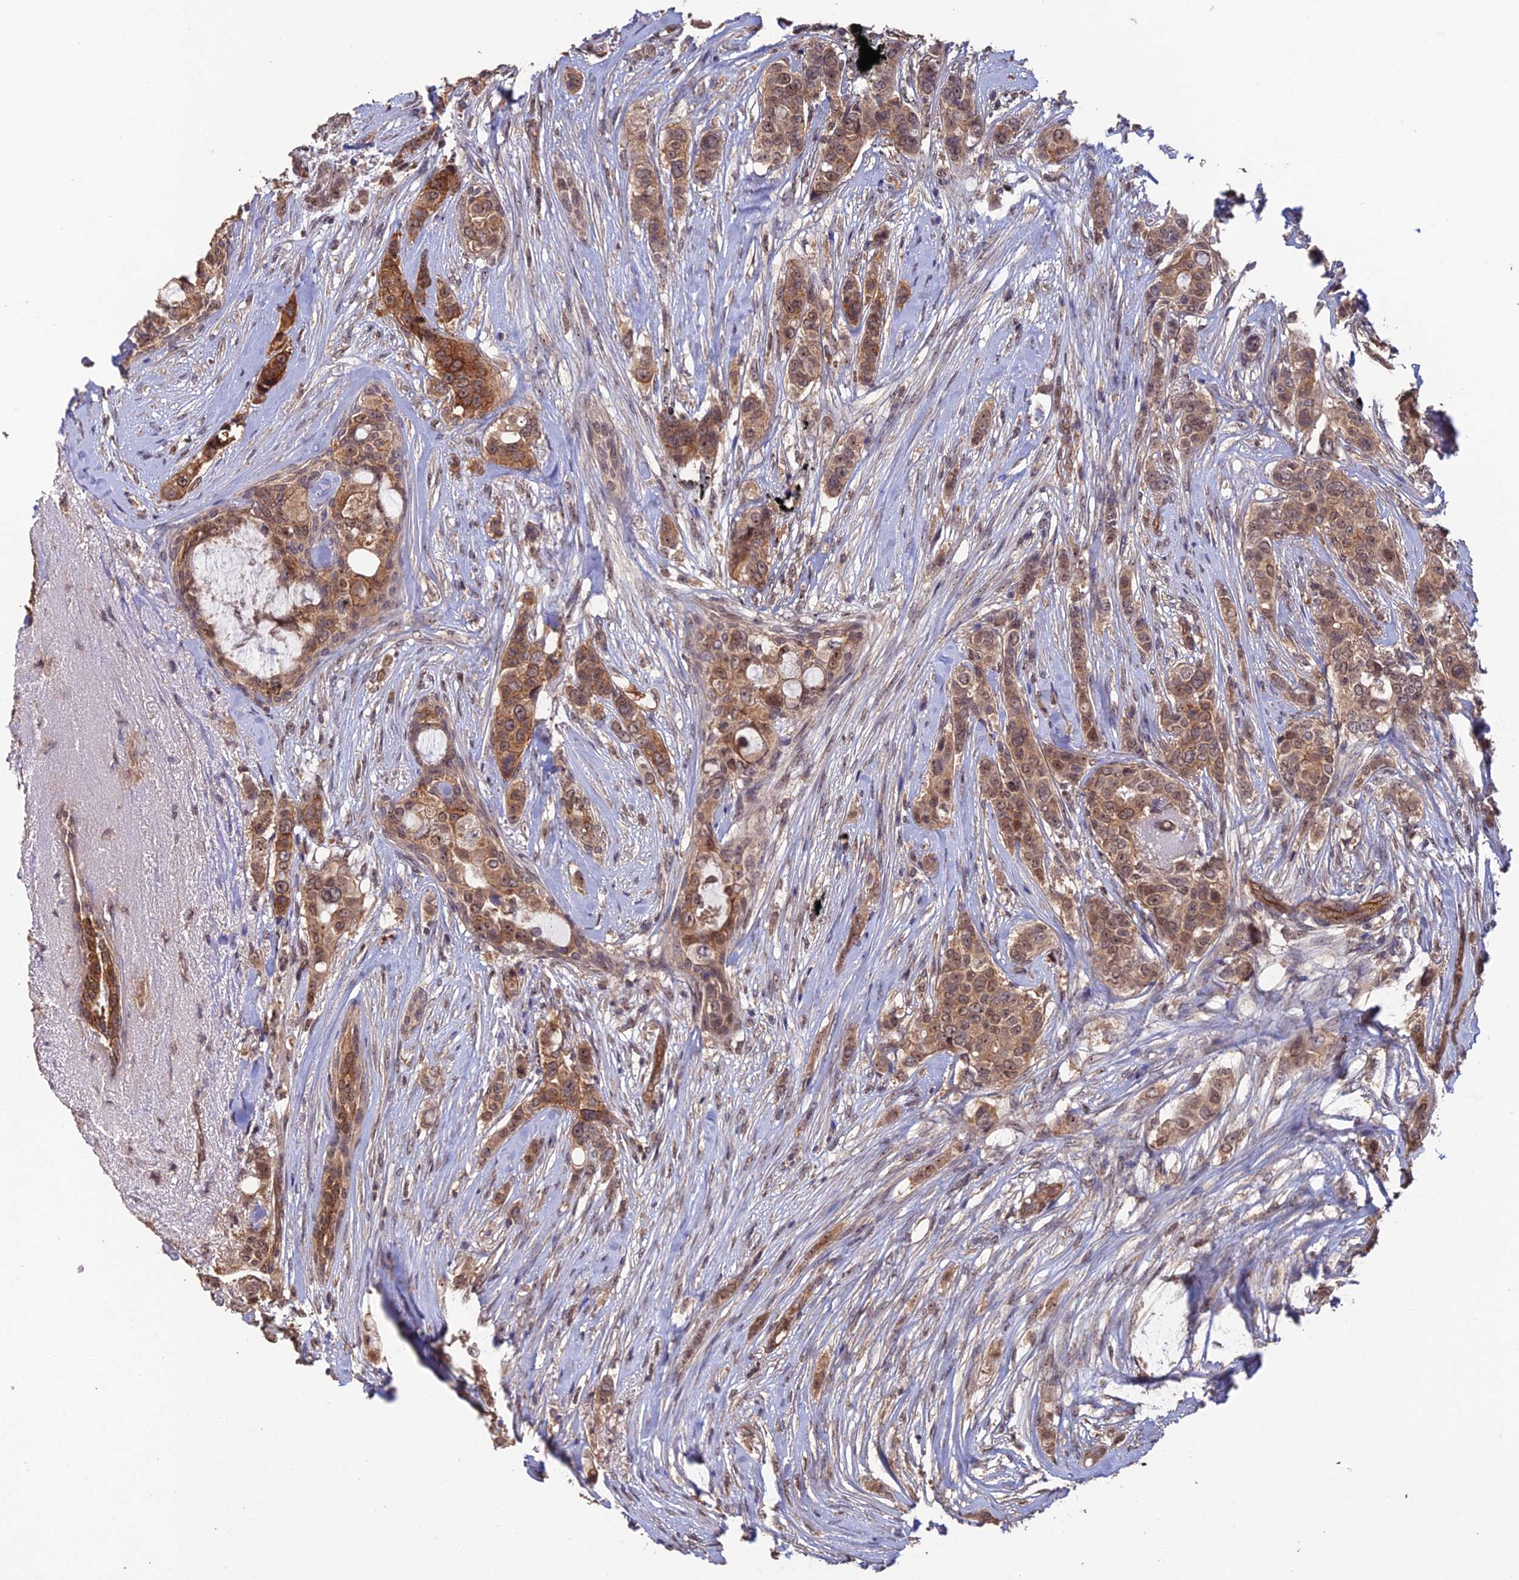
{"staining": {"intensity": "moderate", "quantity": ">75%", "location": "cytoplasmic/membranous,nuclear"}, "tissue": "breast cancer", "cell_type": "Tumor cells", "image_type": "cancer", "snomed": [{"axis": "morphology", "description": "Lobular carcinoma"}, {"axis": "topography", "description": "Breast"}], "caption": "Immunohistochemical staining of human breast cancer demonstrates medium levels of moderate cytoplasmic/membranous and nuclear protein positivity in approximately >75% of tumor cells.", "gene": "RALGAPA2", "patient": {"sex": "female", "age": 51}}